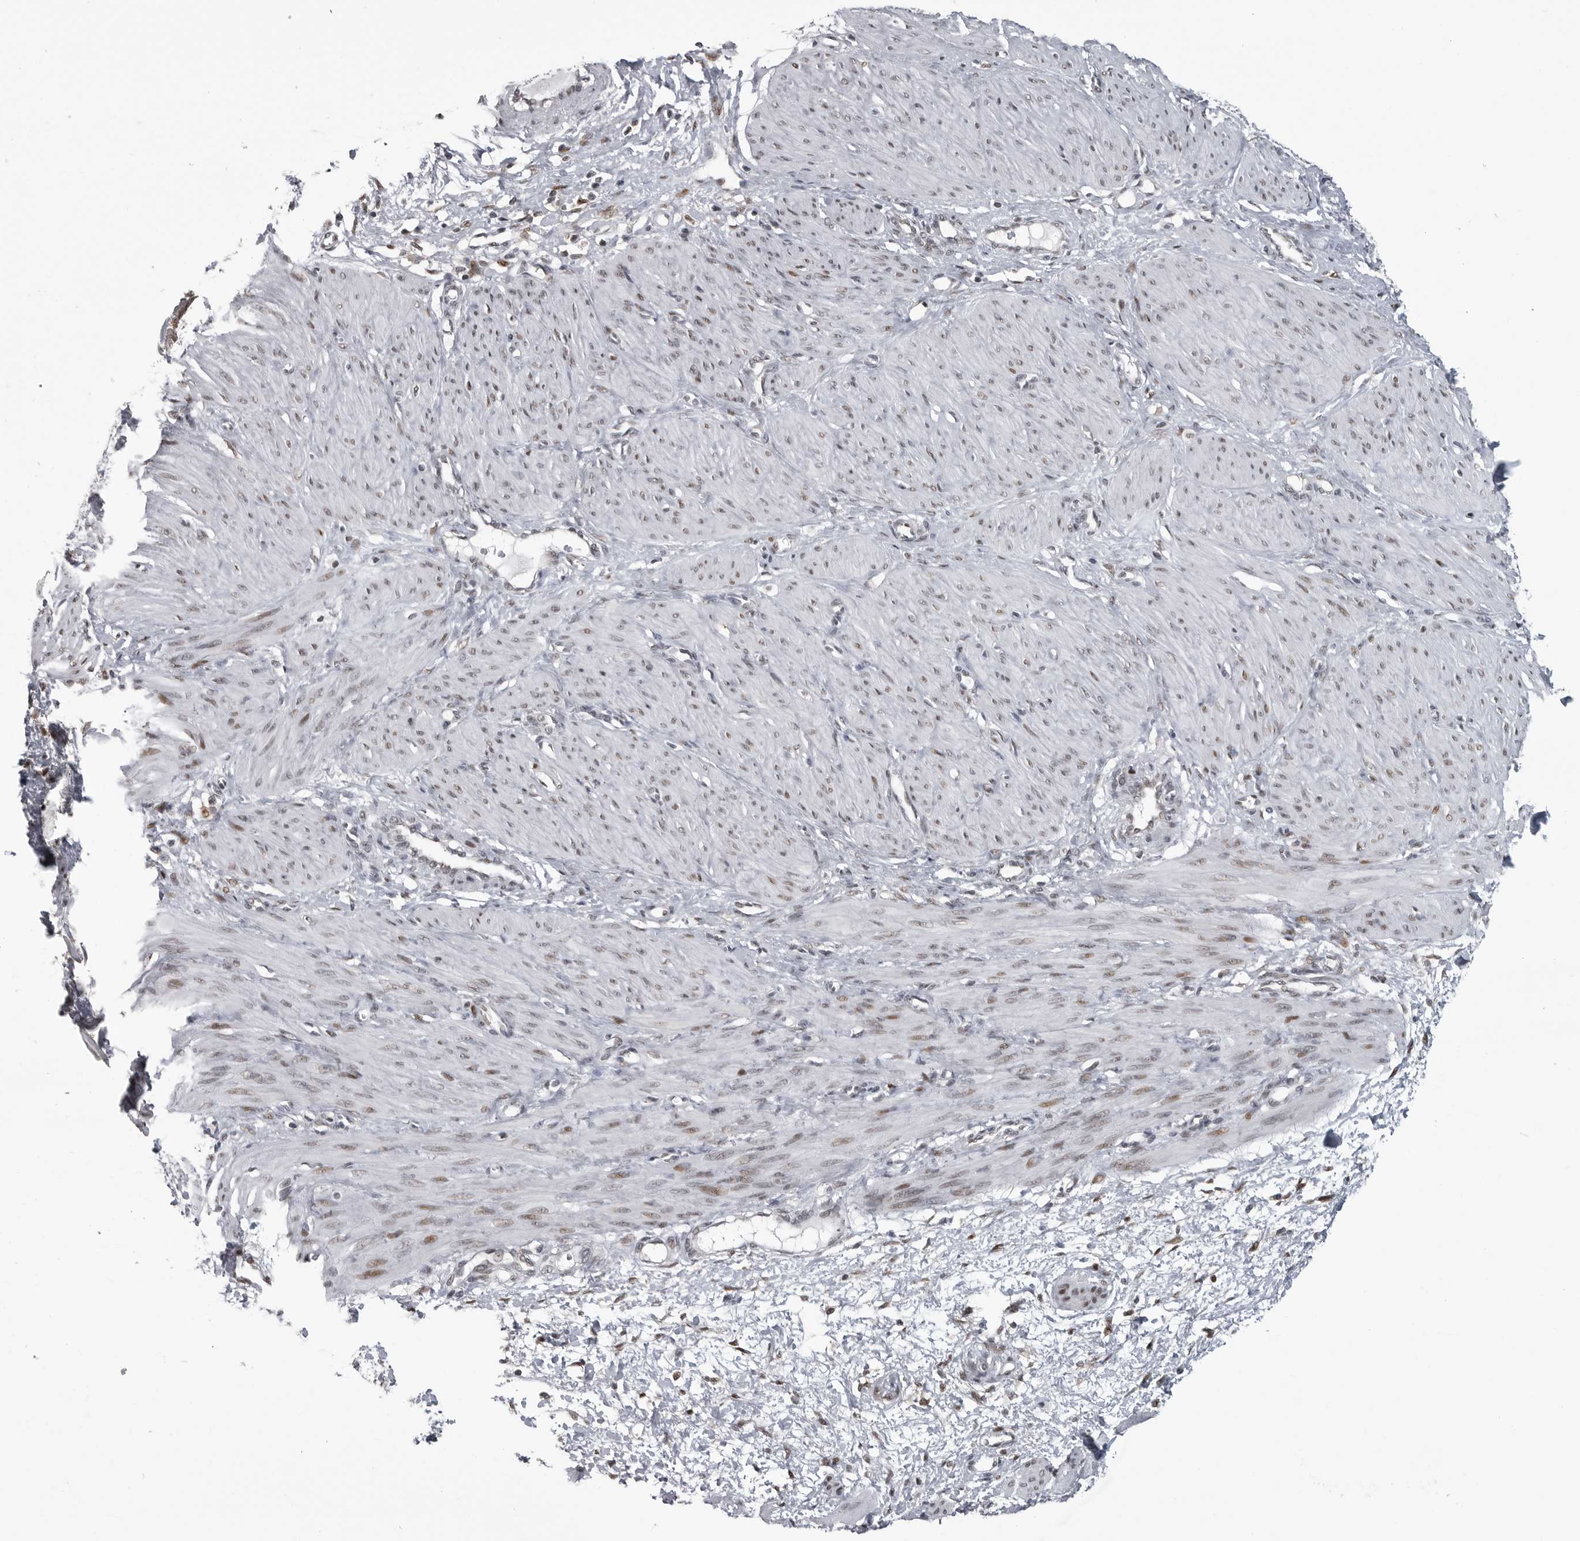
{"staining": {"intensity": "moderate", "quantity": "25%-75%", "location": "nuclear"}, "tissue": "smooth muscle", "cell_type": "Smooth muscle cells", "image_type": "normal", "snomed": [{"axis": "morphology", "description": "Normal tissue, NOS"}, {"axis": "topography", "description": "Endometrium"}], "caption": "This histopathology image reveals IHC staining of normal smooth muscle, with medium moderate nuclear staining in about 25%-75% of smooth muscle cells.", "gene": "C8orf58", "patient": {"sex": "female", "age": 33}}